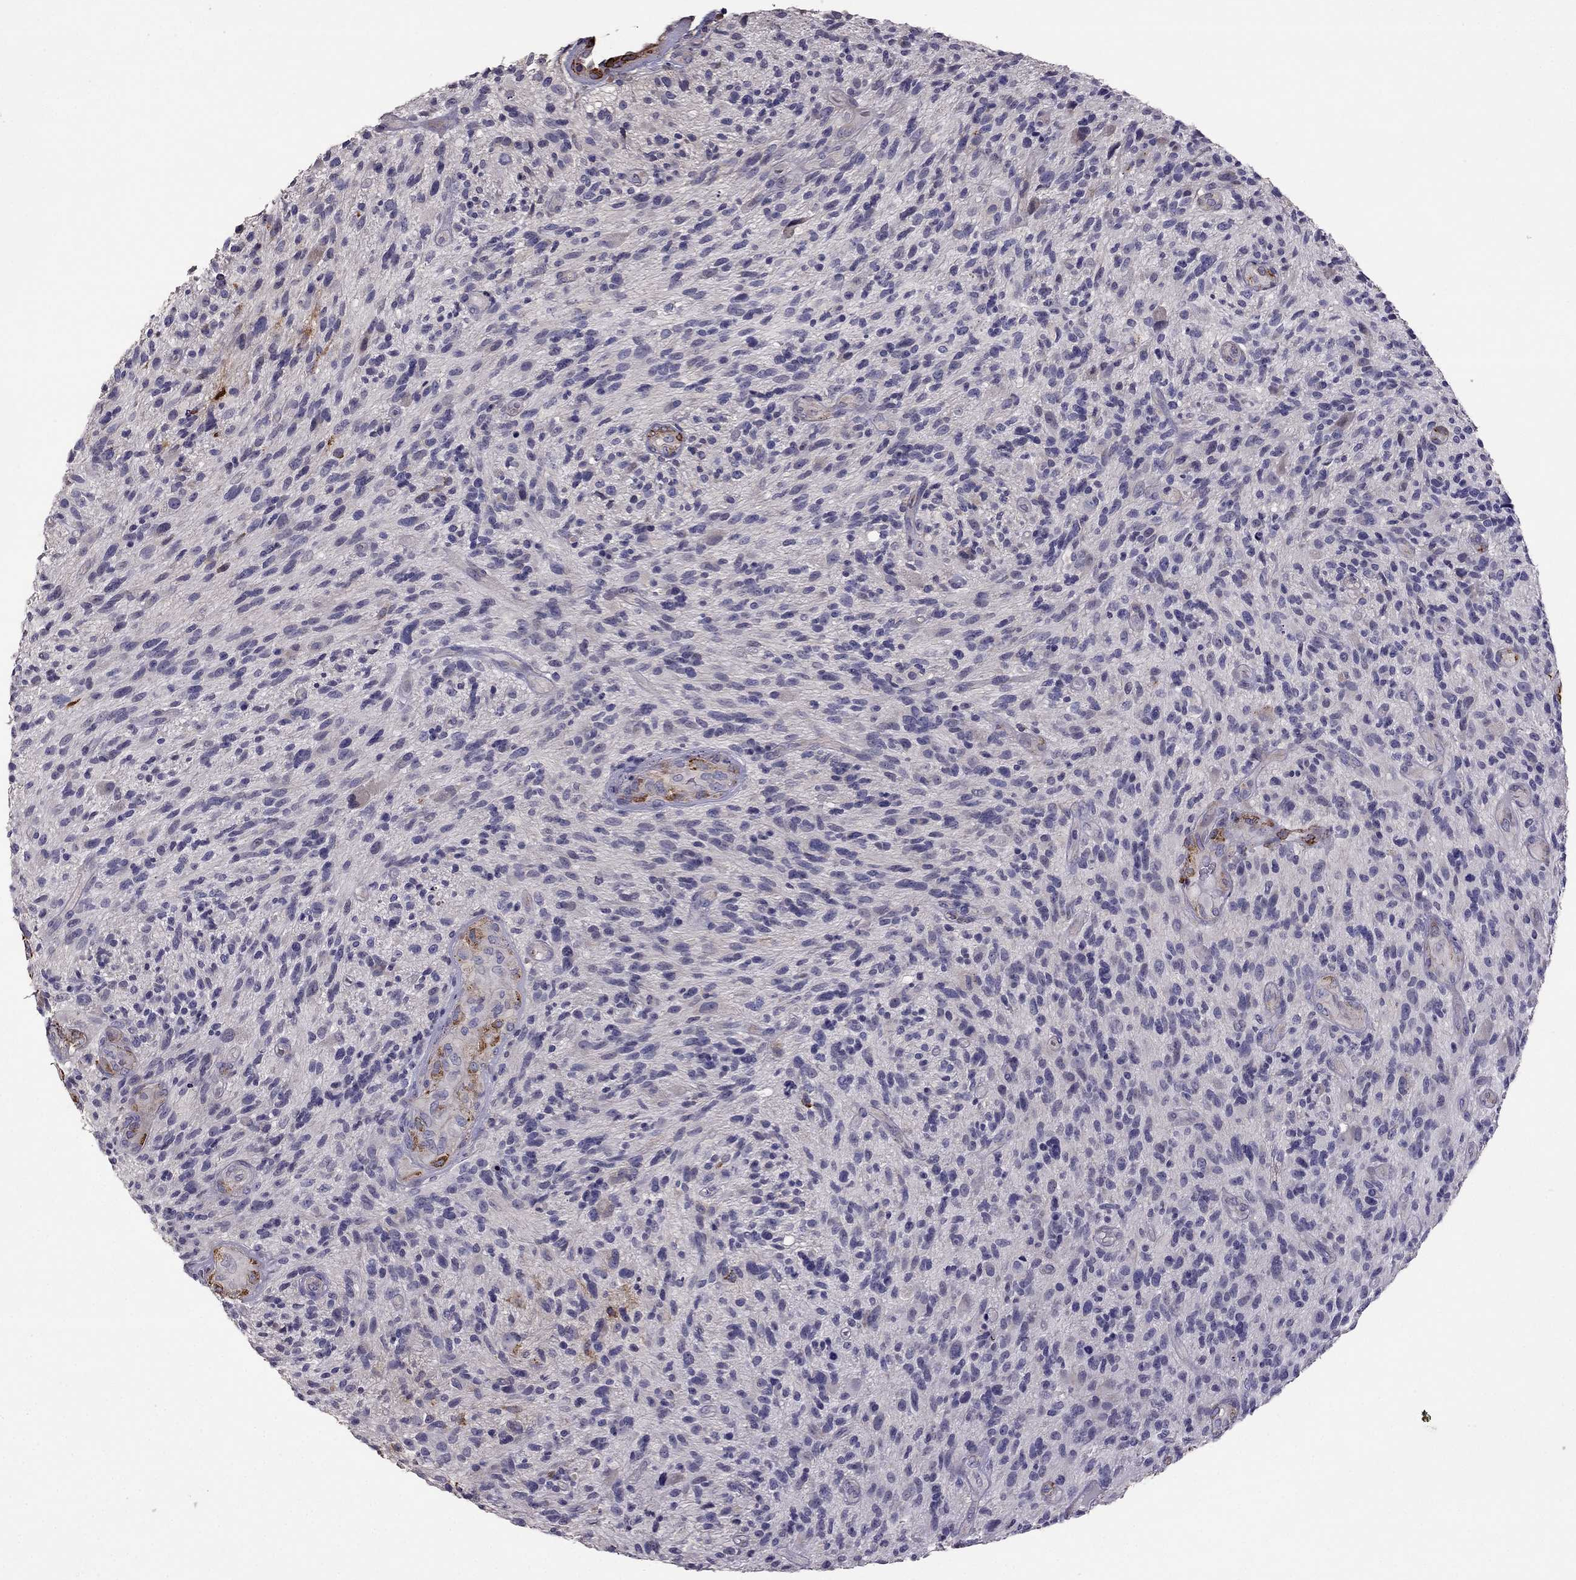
{"staining": {"intensity": "negative", "quantity": "none", "location": "none"}, "tissue": "glioma", "cell_type": "Tumor cells", "image_type": "cancer", "snomed": [{"axis": "morphology", "description": "Glioma, malignant, High grade"}, {"axis": "topography", "description": "Brain"}], "caption": "Immunohistochemistry (IHC) of human glioma exhibits no expression in tumor cells.", "gene": "CDH9", "patient": {"sex": "male", "age": 47}}